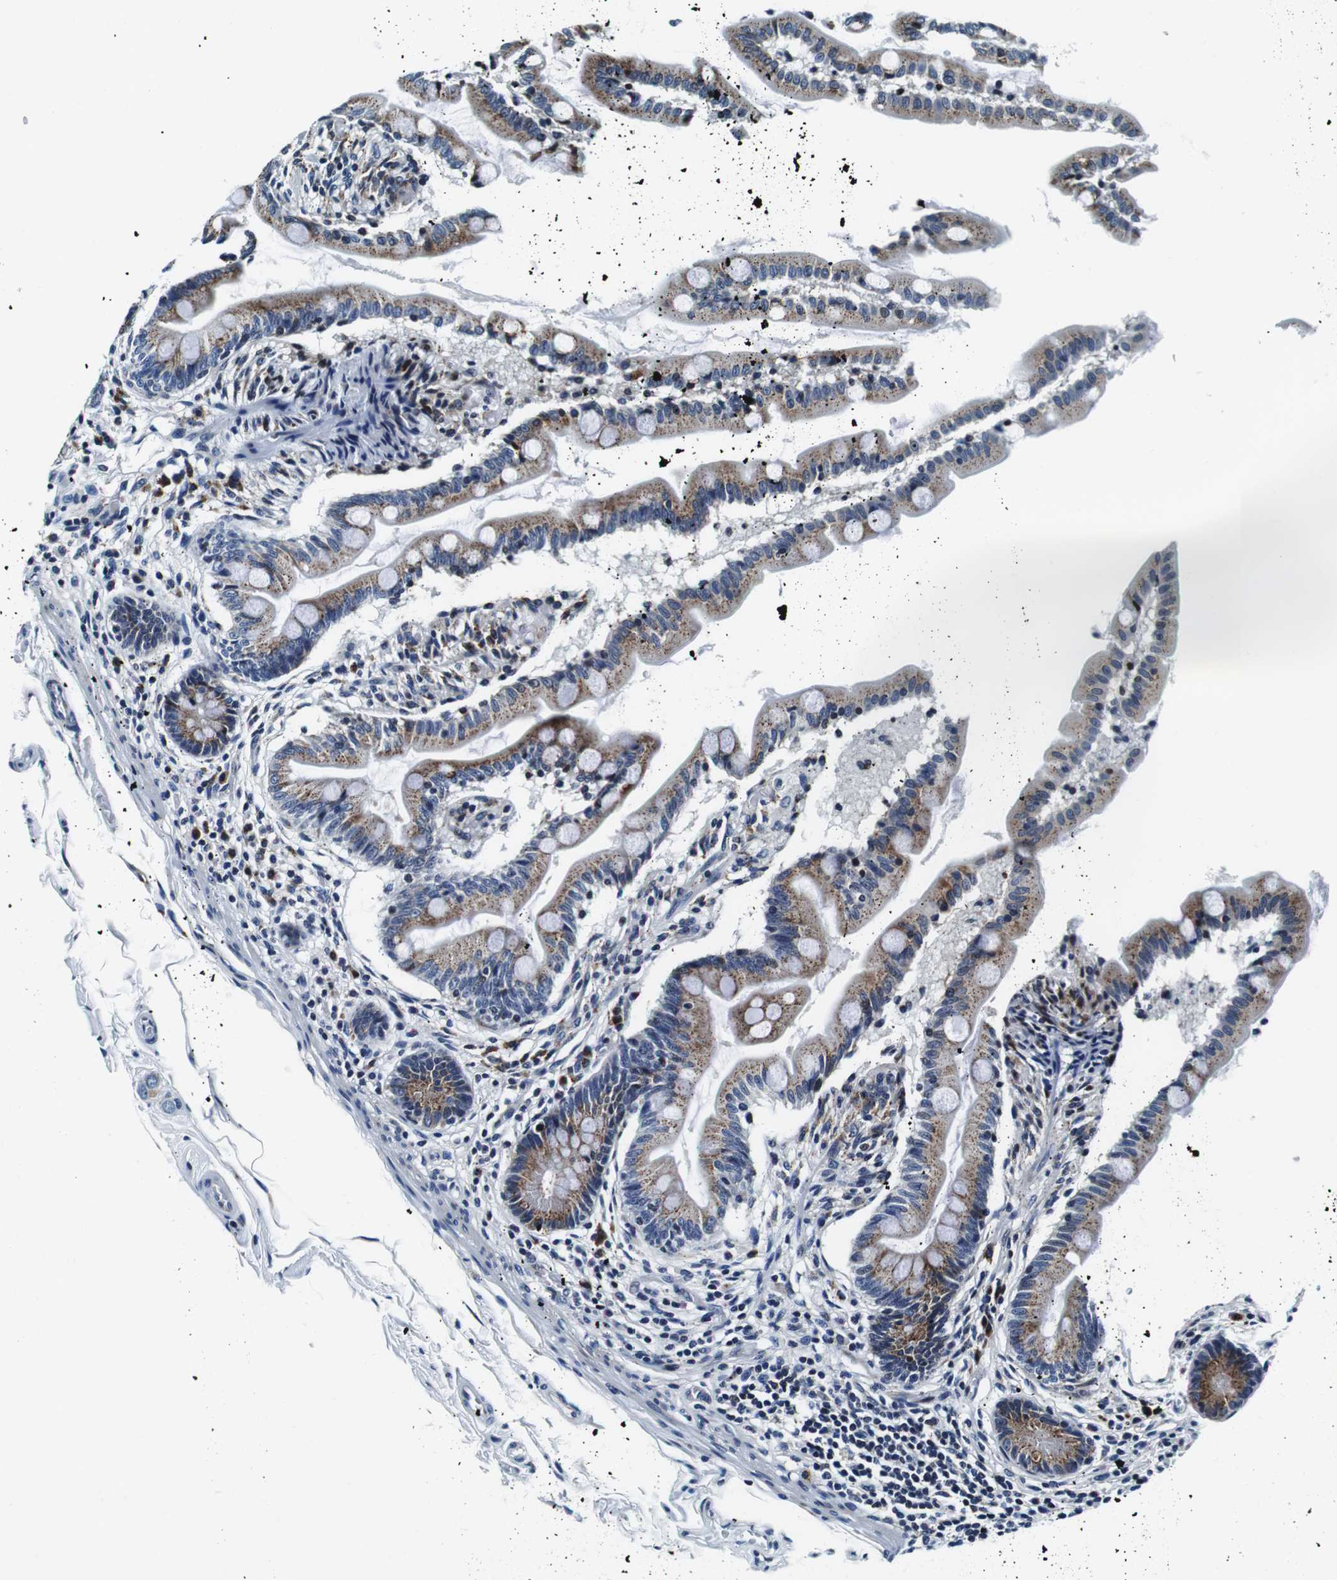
{"staining": {"intensity": "strong", "quantity": ">75%", "location": "cytoplasmic/membranous"}, "tissue": "small intestine", "cell_type": "Glandular cells", "image_type": "normal", "snomed": [{"axis": "morphology", "description": "Normal tissue, NOS"}, {"axis": "topography", "description": "Small intestine"}], "caption": "Protein expression analysis of unremarkable small intestine displays strong cytoplasmic/membranous staining in about >75% of glandular cells. (DAB IHC, brown staining for protein, blue staining for nuclei).", "gene": "FAR2", "patient": {"sex": "female", "age": 56}}